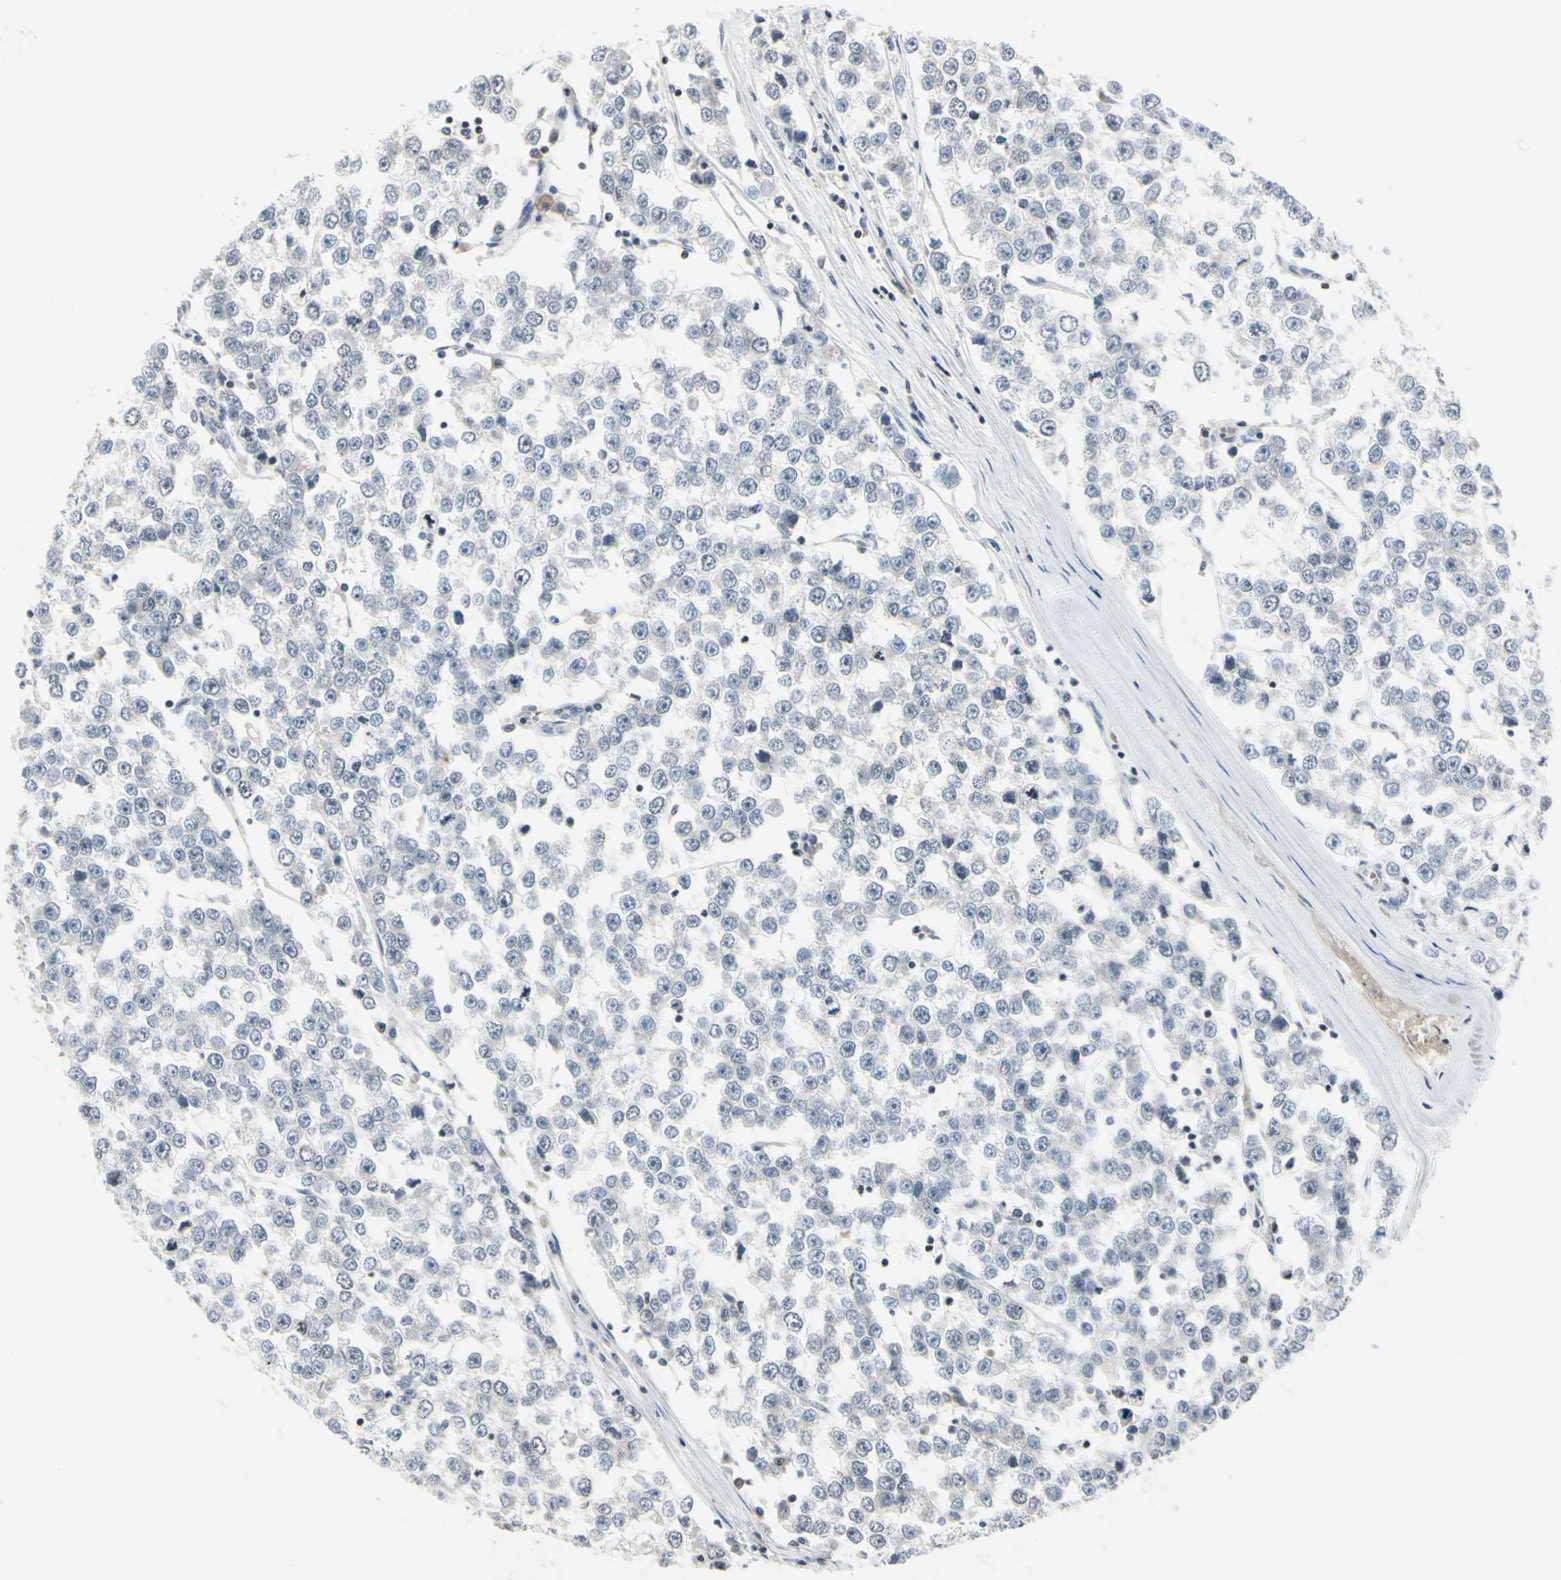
{"staining": {"intensity": "negative", "quantity": "none", "location": "none"}, "tissue": "testis cancer", "cell_type": "Tumor cells", "image_type": "cancer", "snomed": [{"axis": "morphology", "description": "Seminoma, NOS"}, {"axis": "morphology", "description": "Carcinoma, Embryonal, NOS"}, {"axis": "topography", "description": "Testis"}], "caption": "Testis cancer (embryonal carcinoma) was stained to show a protein in brown. There is no significant positivity in tumor cells.", "gene": "ARG1", "patient": {"sex": "male", "age": 52}}